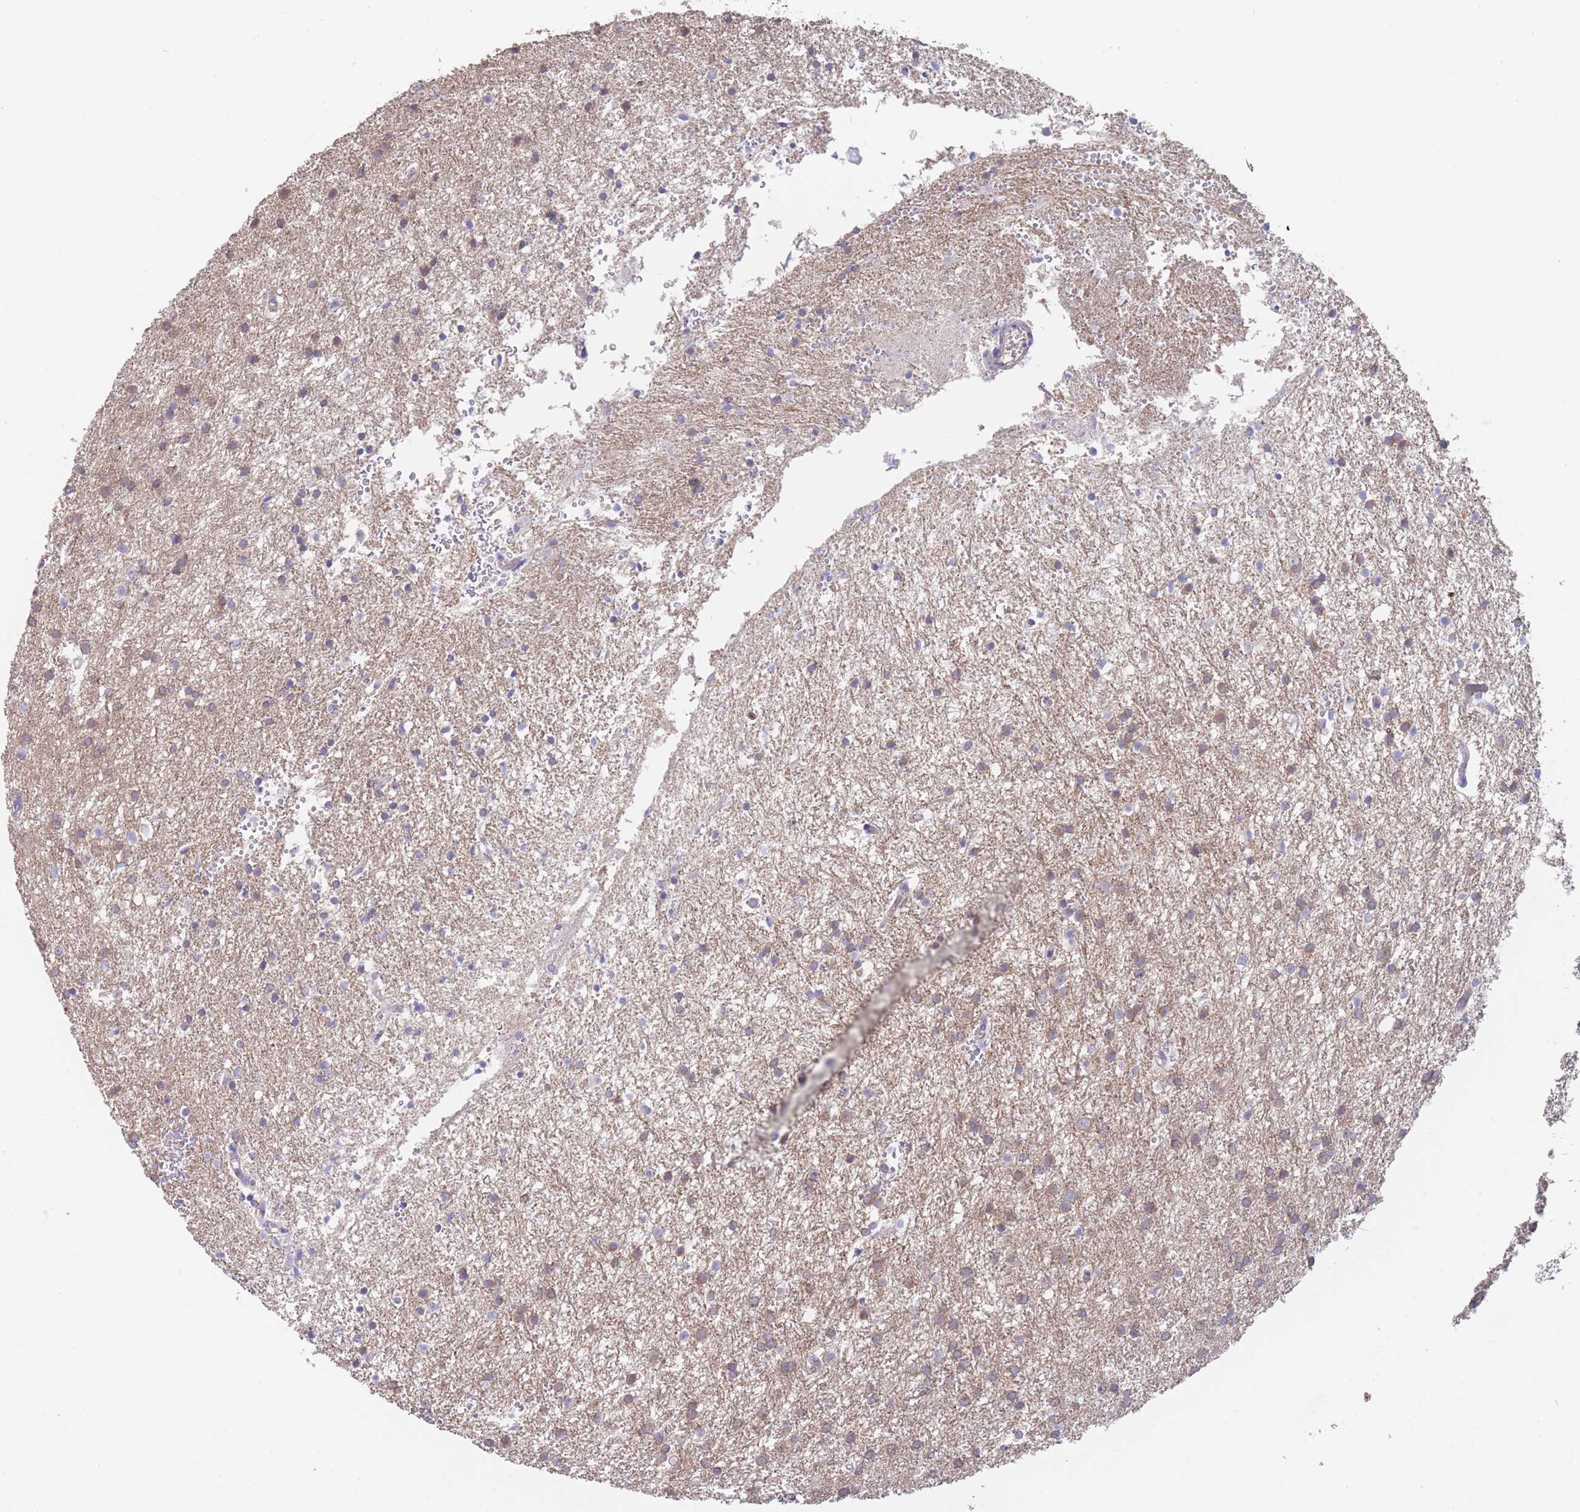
{"staining": {"intensity": "weak", "quantity": ">75%", "location": "cytoplasmic/membranous"}, "tissue": "glioma", "cell_type": "Tumor cells", "image_type": "cancer", "snomed": [{"axis": "morphology", "description": "Glioma, malignant, High grade"}, {"axis": "topography", "description": "Brain"}], "caption": "Weak cytoplasmic/membranous protein staining is seen in about >75% of tumor cells in glioma. (DAB = brown stain, brightfield microscopy at high magnification).", "gene": "ZNF281", "patient": {"sex": "female", "age": 50}}